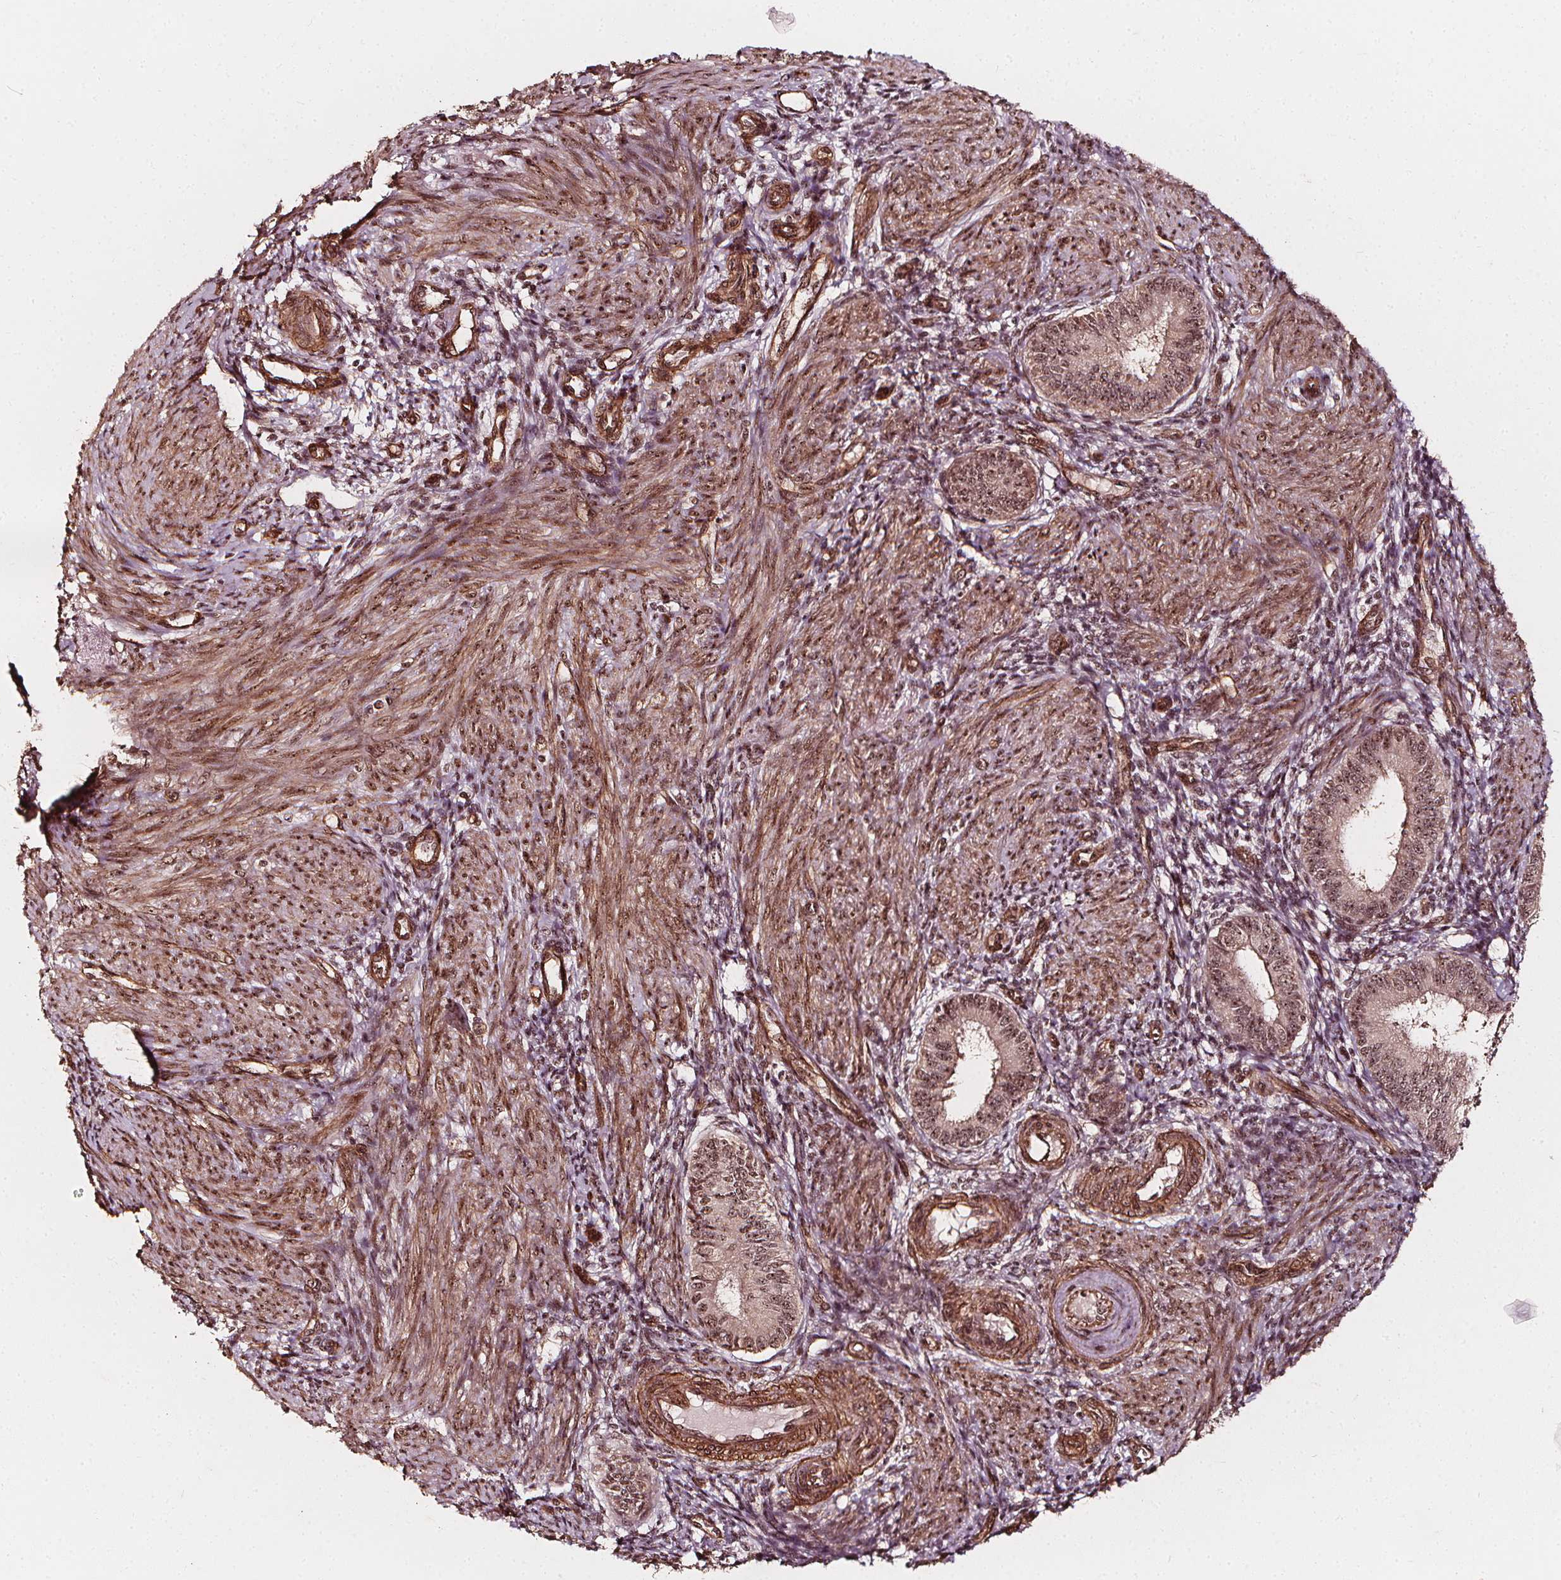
{"staining": {"intensity": "moderate", "quantity": ">75%", "location": "nuclear"}, "tissue": "endometrium", "cell_type": "Cells in endometrial stroma", "image_type": "normal", "snomed": [{"axis": "morphology", "description": "Normal tissue, NOS"}, {"axis": "topography", "description": "Endometrium"}], "caption": "A histopathology image of human endometrium stained for a protein shows moderate nuclear brown staining in cells in endometrial stroma.", "gene": "EXOSC9", "patient": {"sex": "female", "age": 39}}